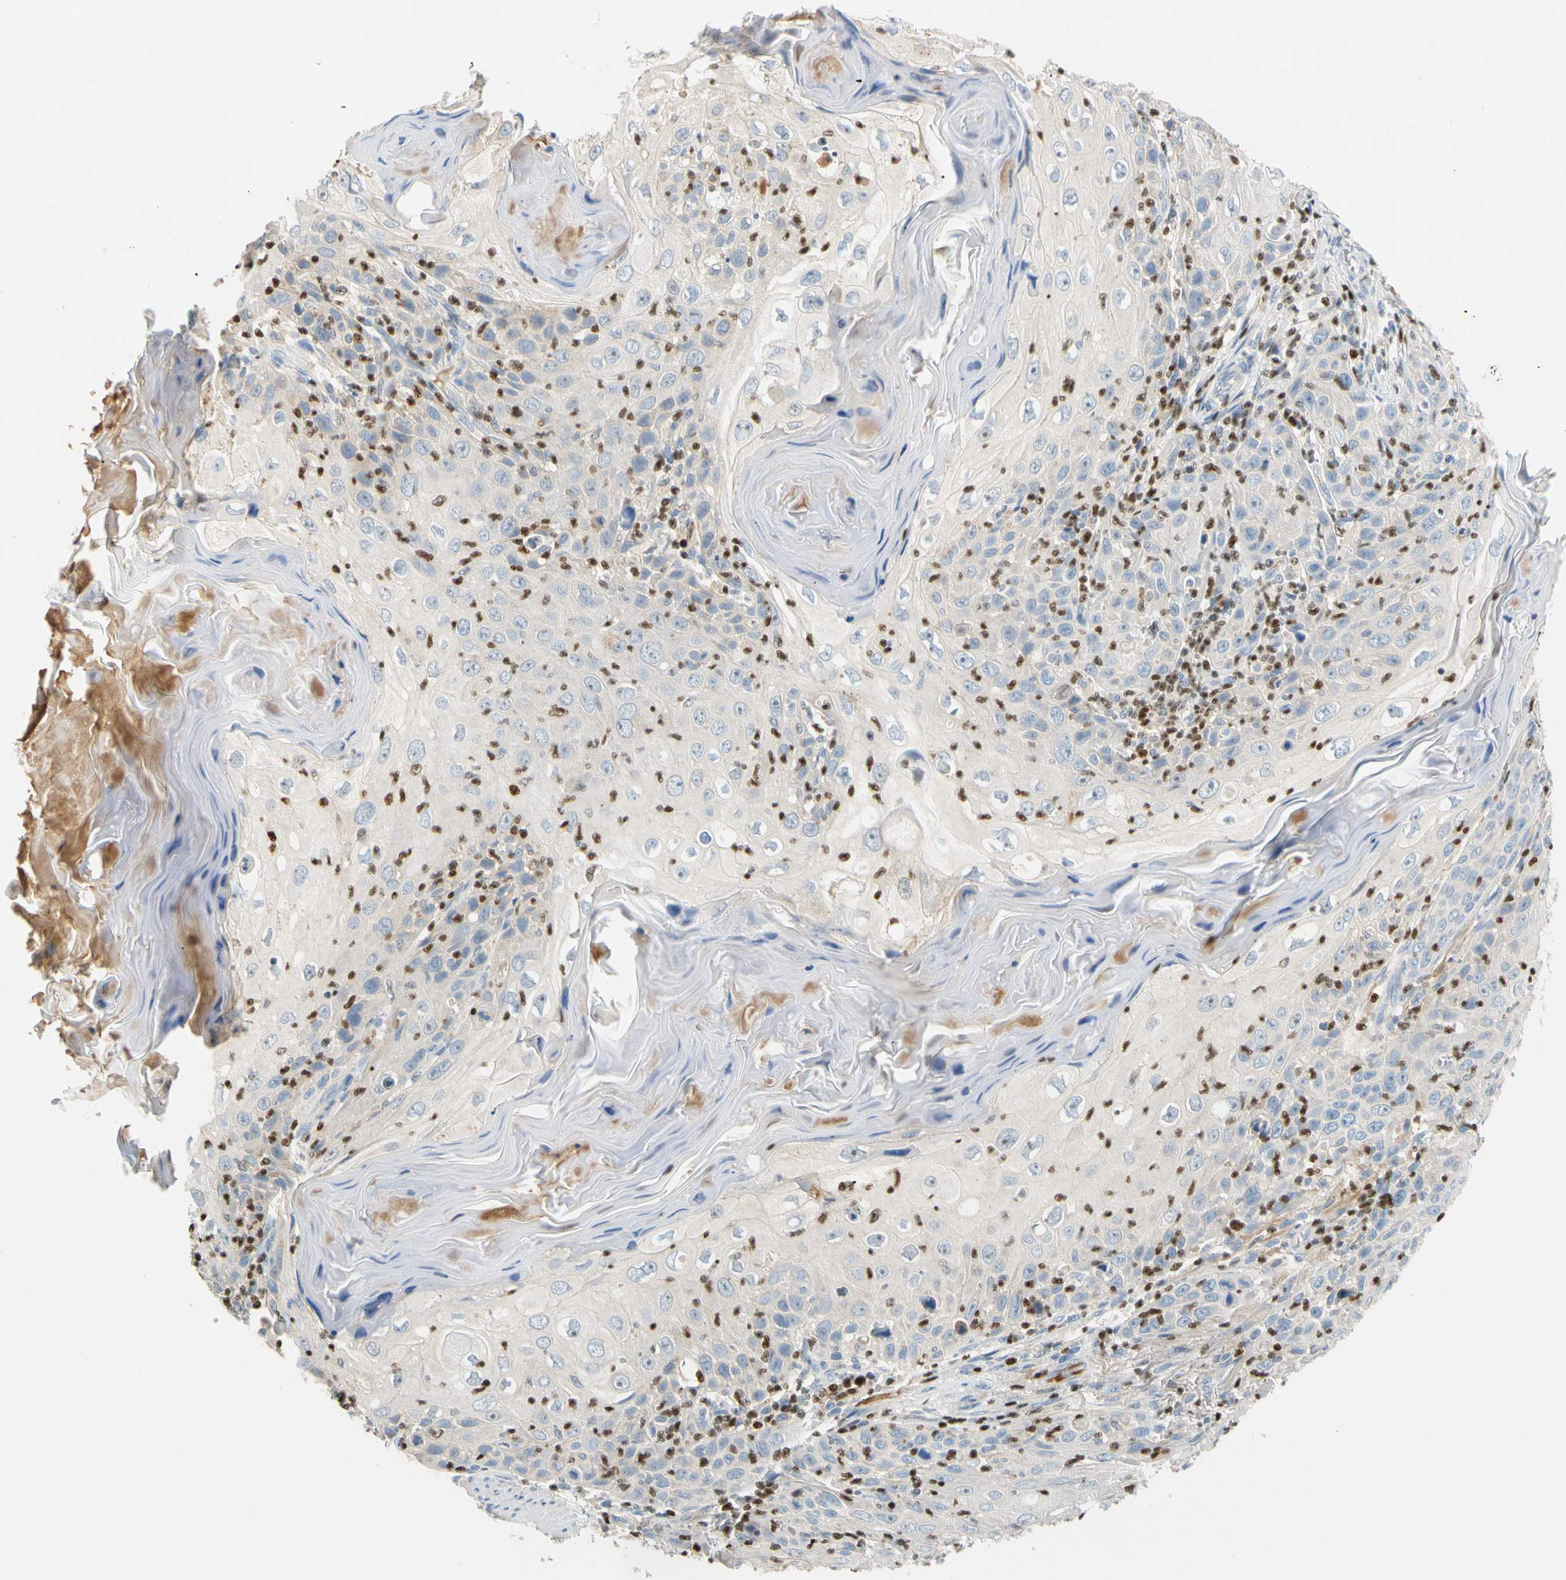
{"staining": {"intensity": "negative", "quantity": "none", "location": "none"}, "tissue": "skin cancer", "cell_type": "Tumor cells", "image_type": "cancer", "snomed": [{"axis": "morphology", "description": "Squamous cell carcinoma, NOS"}, {"axis": "topography", "description": "Skin"}], "caption": "Skin cancer was stained to show a protein in brown. There is no significant expression in tumor cells. (DAB (3,3'-diaminobenzidine) immunohistochemistry, high magnification).", "gene": "SP140", "patient": {"sex": "female", "age": 88}}